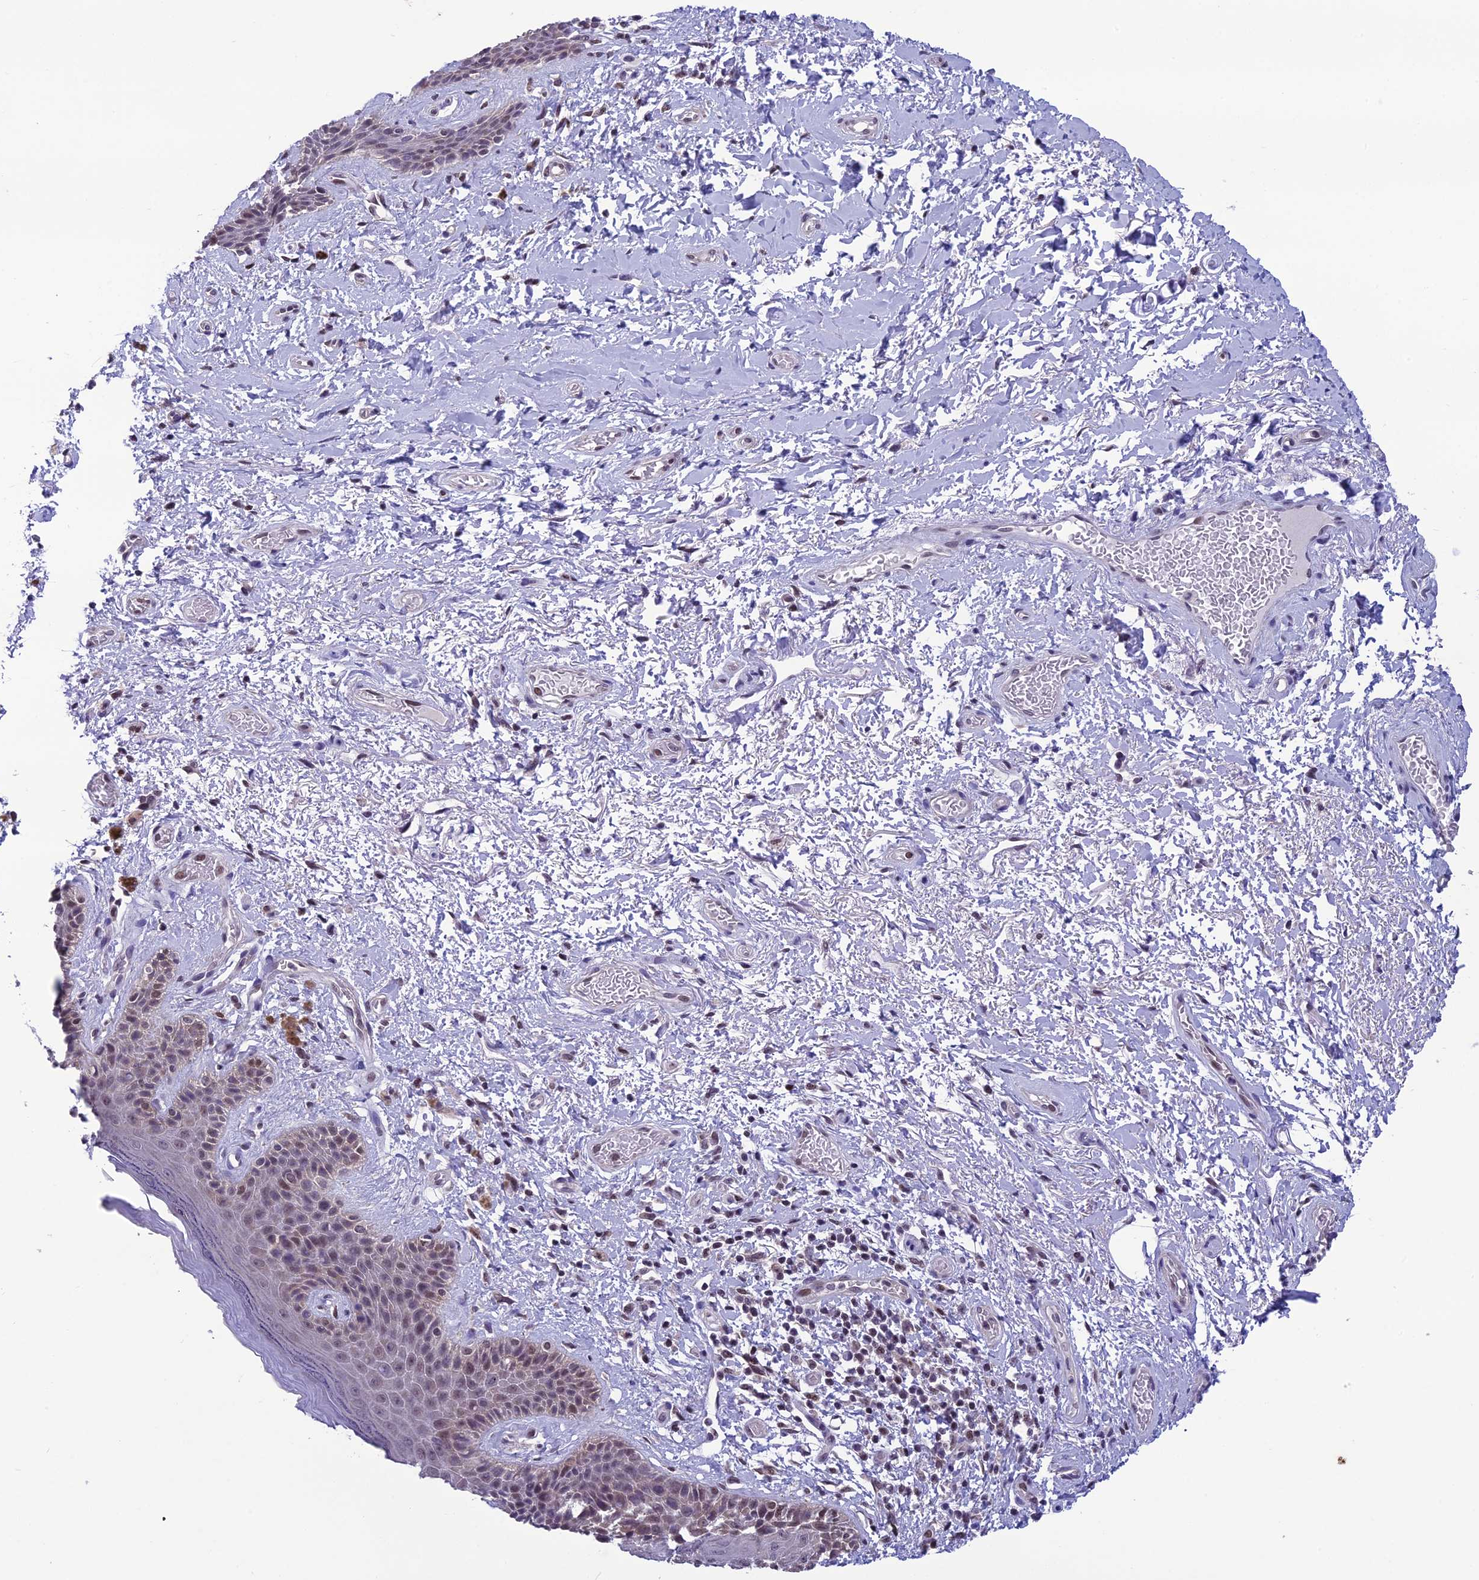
{"staining": {"intensity": "weak", "quantity": "<25%", "location": "nuclear"}, "tissue": "skin", "cell_type": "Epidermal cells", "image_type": "normal", "snomed": [{"axis": "morphology", "description": "Normal tissue, NOS"}, {"axis": "topography", "description": "Anal"}], "caption": "Immunohistochemistry image of benign skin: human skin stained with DAB (3,3'-diaminobenzidine) reveals no significant protein staining in epidermal cells.", "gene": "MIS12", "patient": {"sex": "female", "age": 46}}